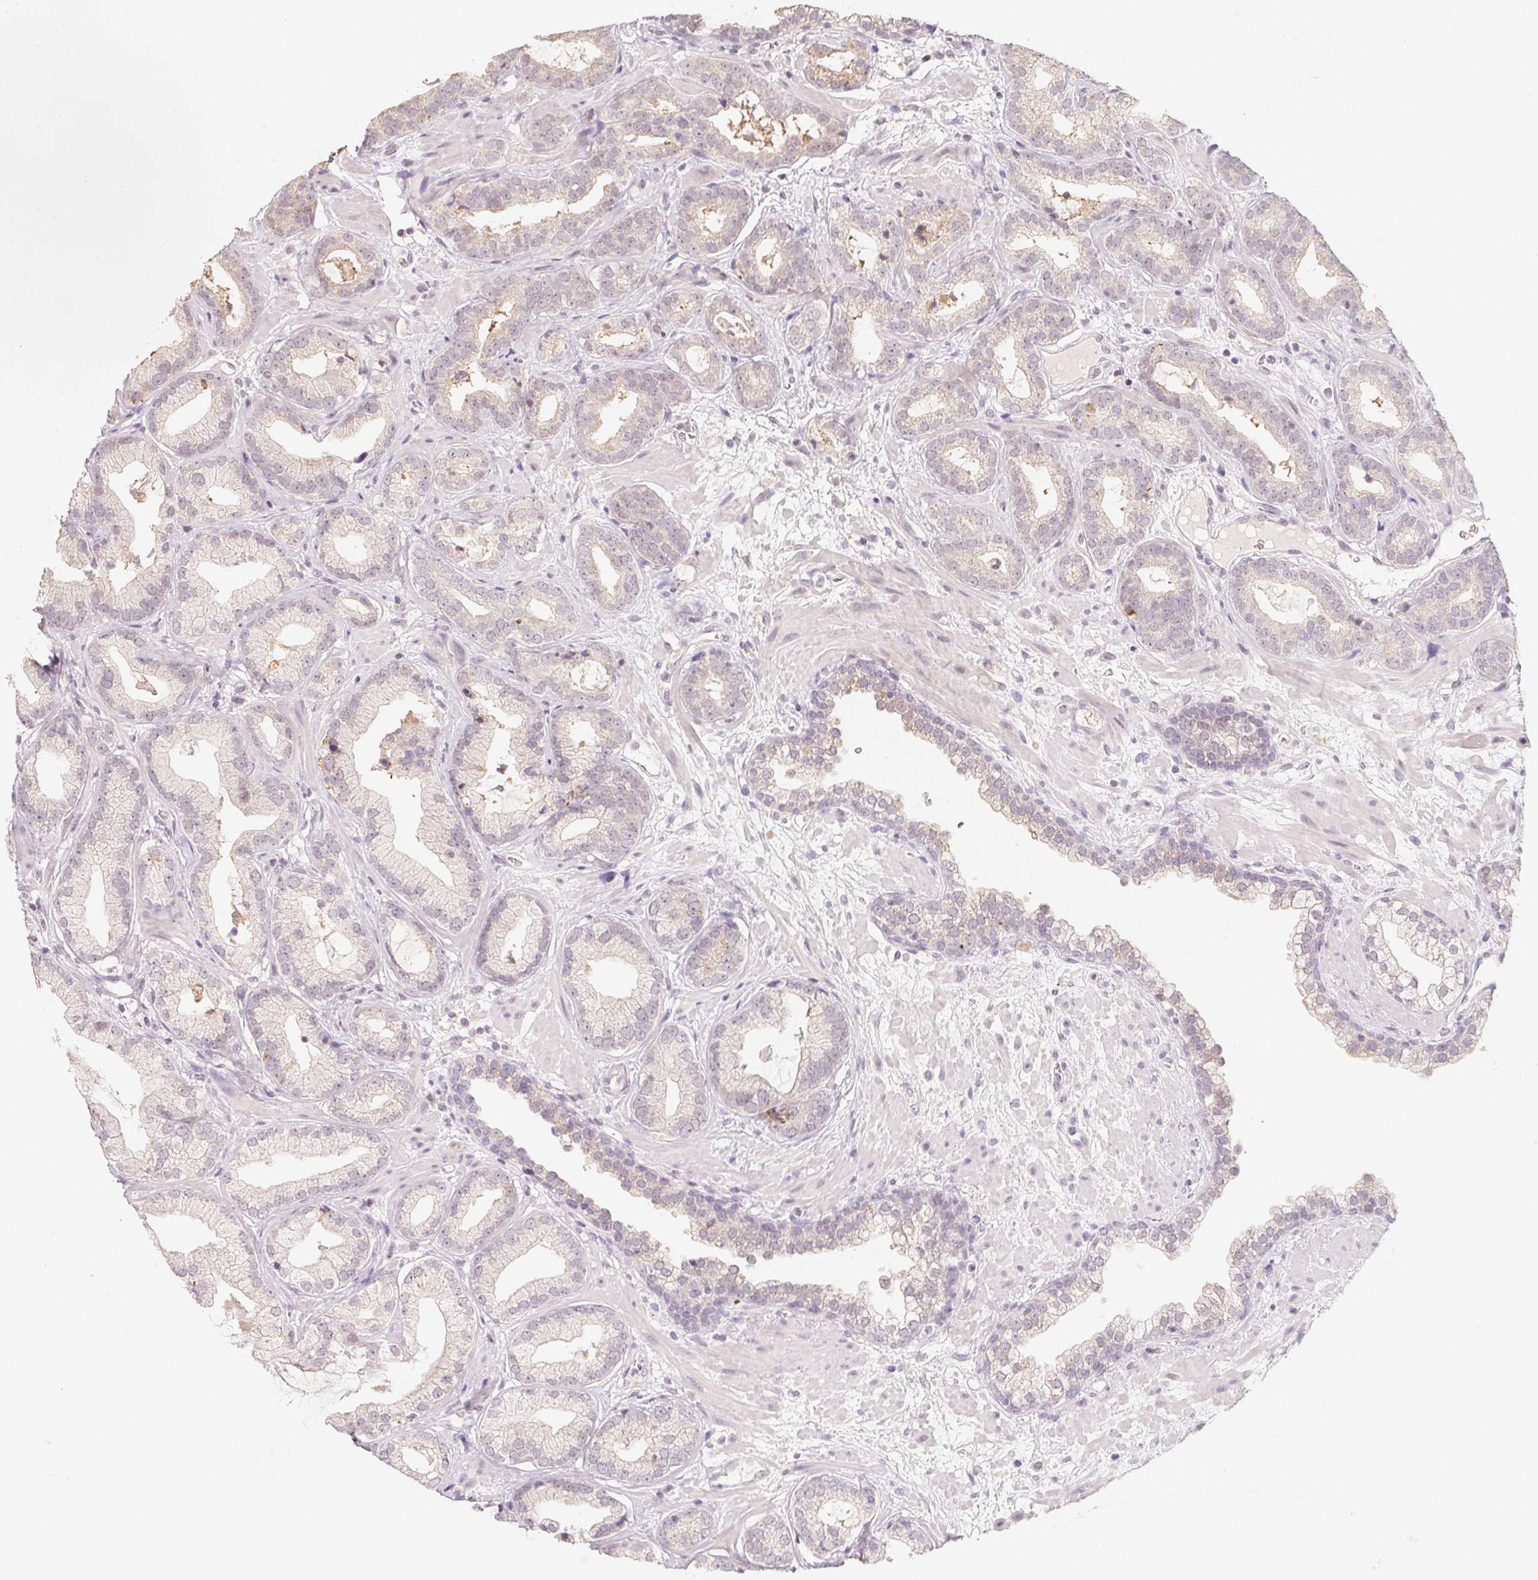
{"staining": {"intensity": "negative", "quantity": "none", "location": "none"}, "tissue": "prostate cancer", "cell_type": "Tumor cells", "image_type": "cancer", "snomed": [{"axis": "morphology", "description": "Adenocarcinoma, Low grade"}, {"axis": "topography", "description": "Prostate"}], "caption": "Immunohistochemistry (IHC) image of neoplastic tissue: human prostate adenocarcinoma (low-grade) stained with DAB (3,3'-diaminobenzidine) shows no significant protein positivity in tumor cells.", "gene": "ANKRD31", "patient": {"sex": "male", "age": 62}}